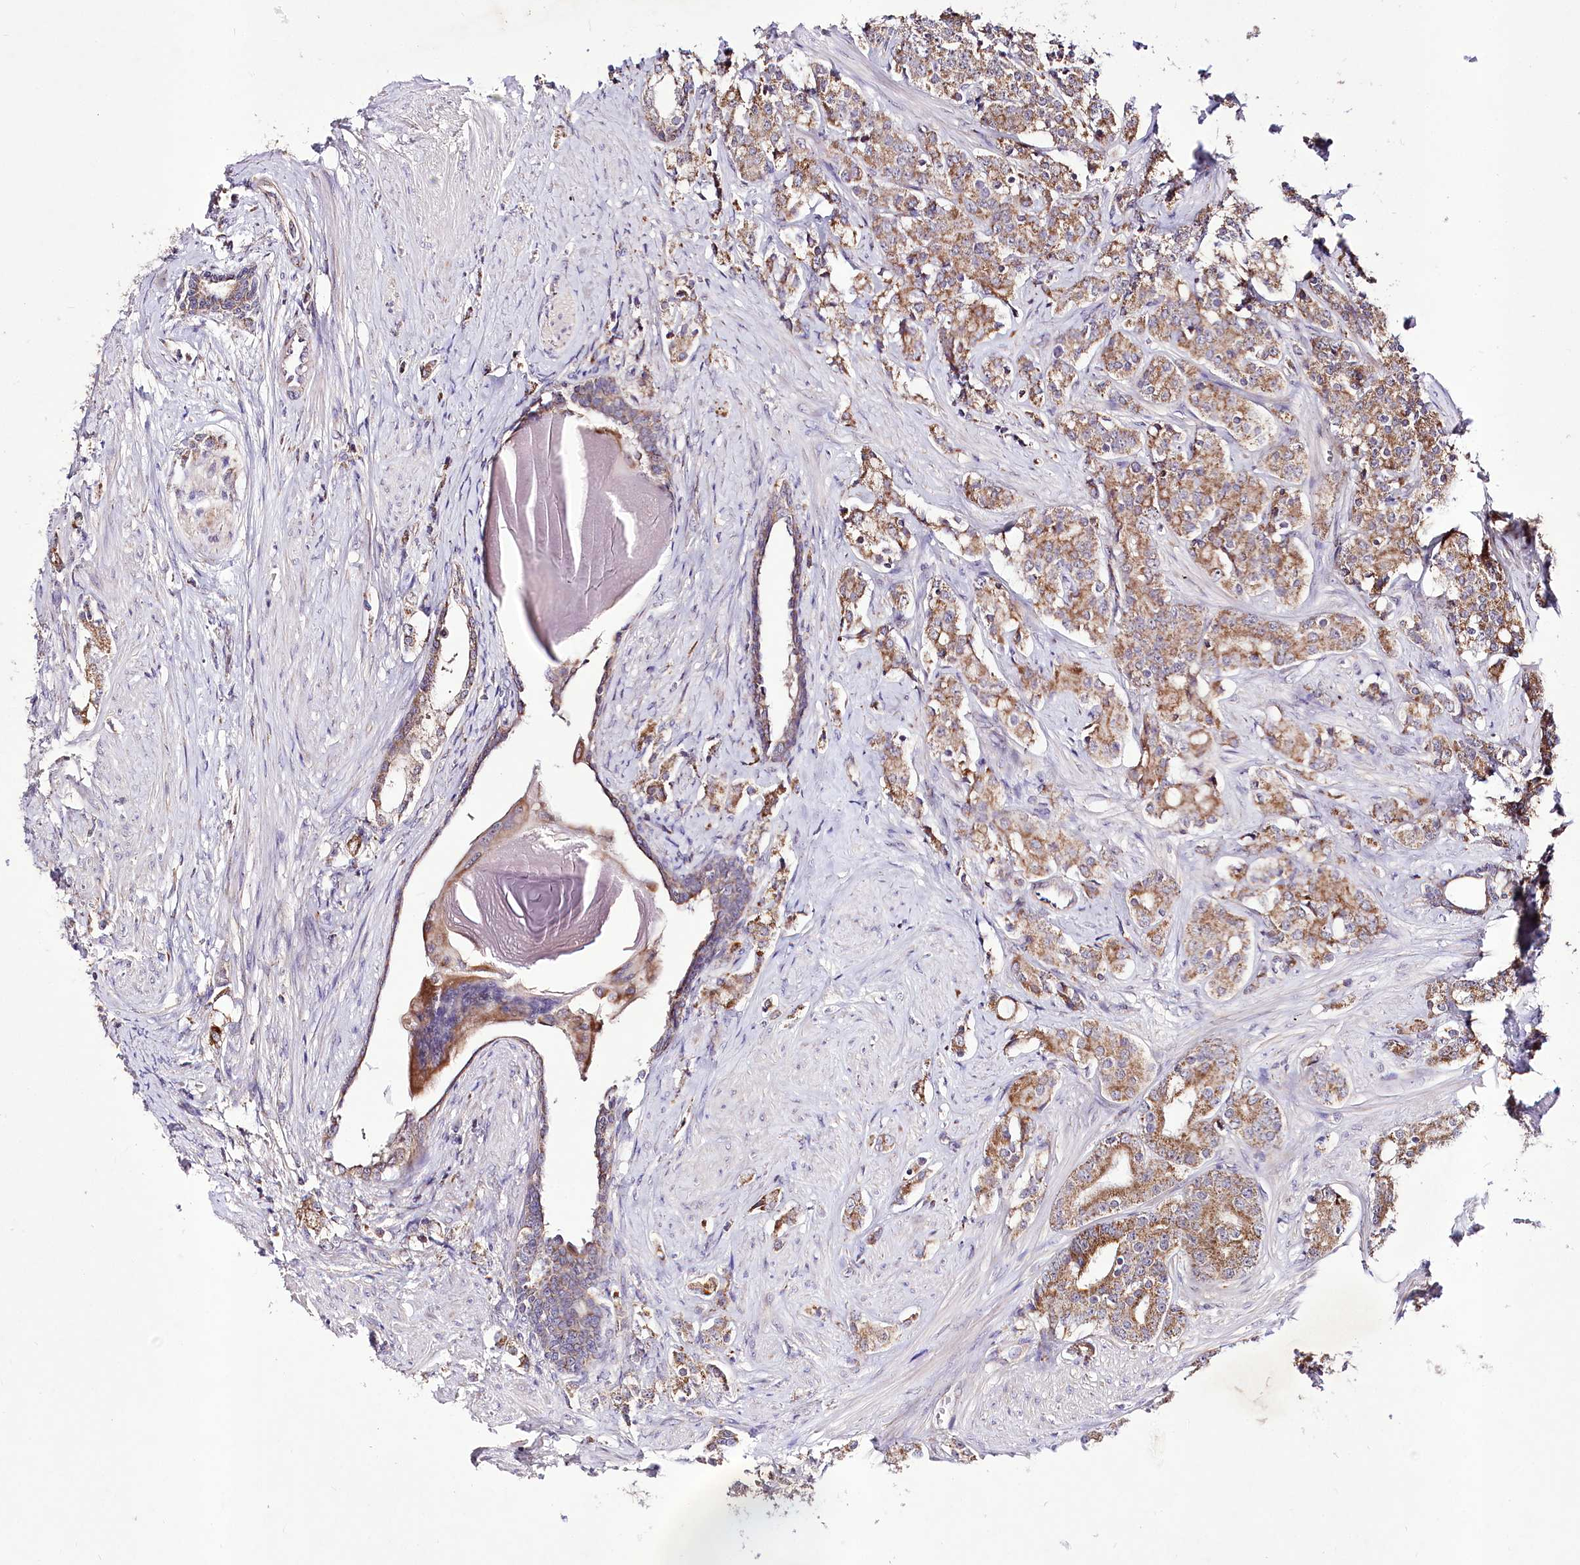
{"staining": {"intensity": "moderate", "quantity": ">75%", "location": "cytoplasmic/membranous"}, "tissue": "prostate cancer", "cell_type": "Tumor cells", "image_type": "cancer", "snomed": [{"axis": "morphology", "description": "Adenocarcinoma, High grade"}, {"axis": "topography", "description": "Prostate"}], "caption": "Prostate cancer (adenocarcinoma (high-grade)) stained with a protein marker demonstrates moderate staining in tumor cells.", "gene": "ATE1", "patient": {"sex": "male", "age": 62}}